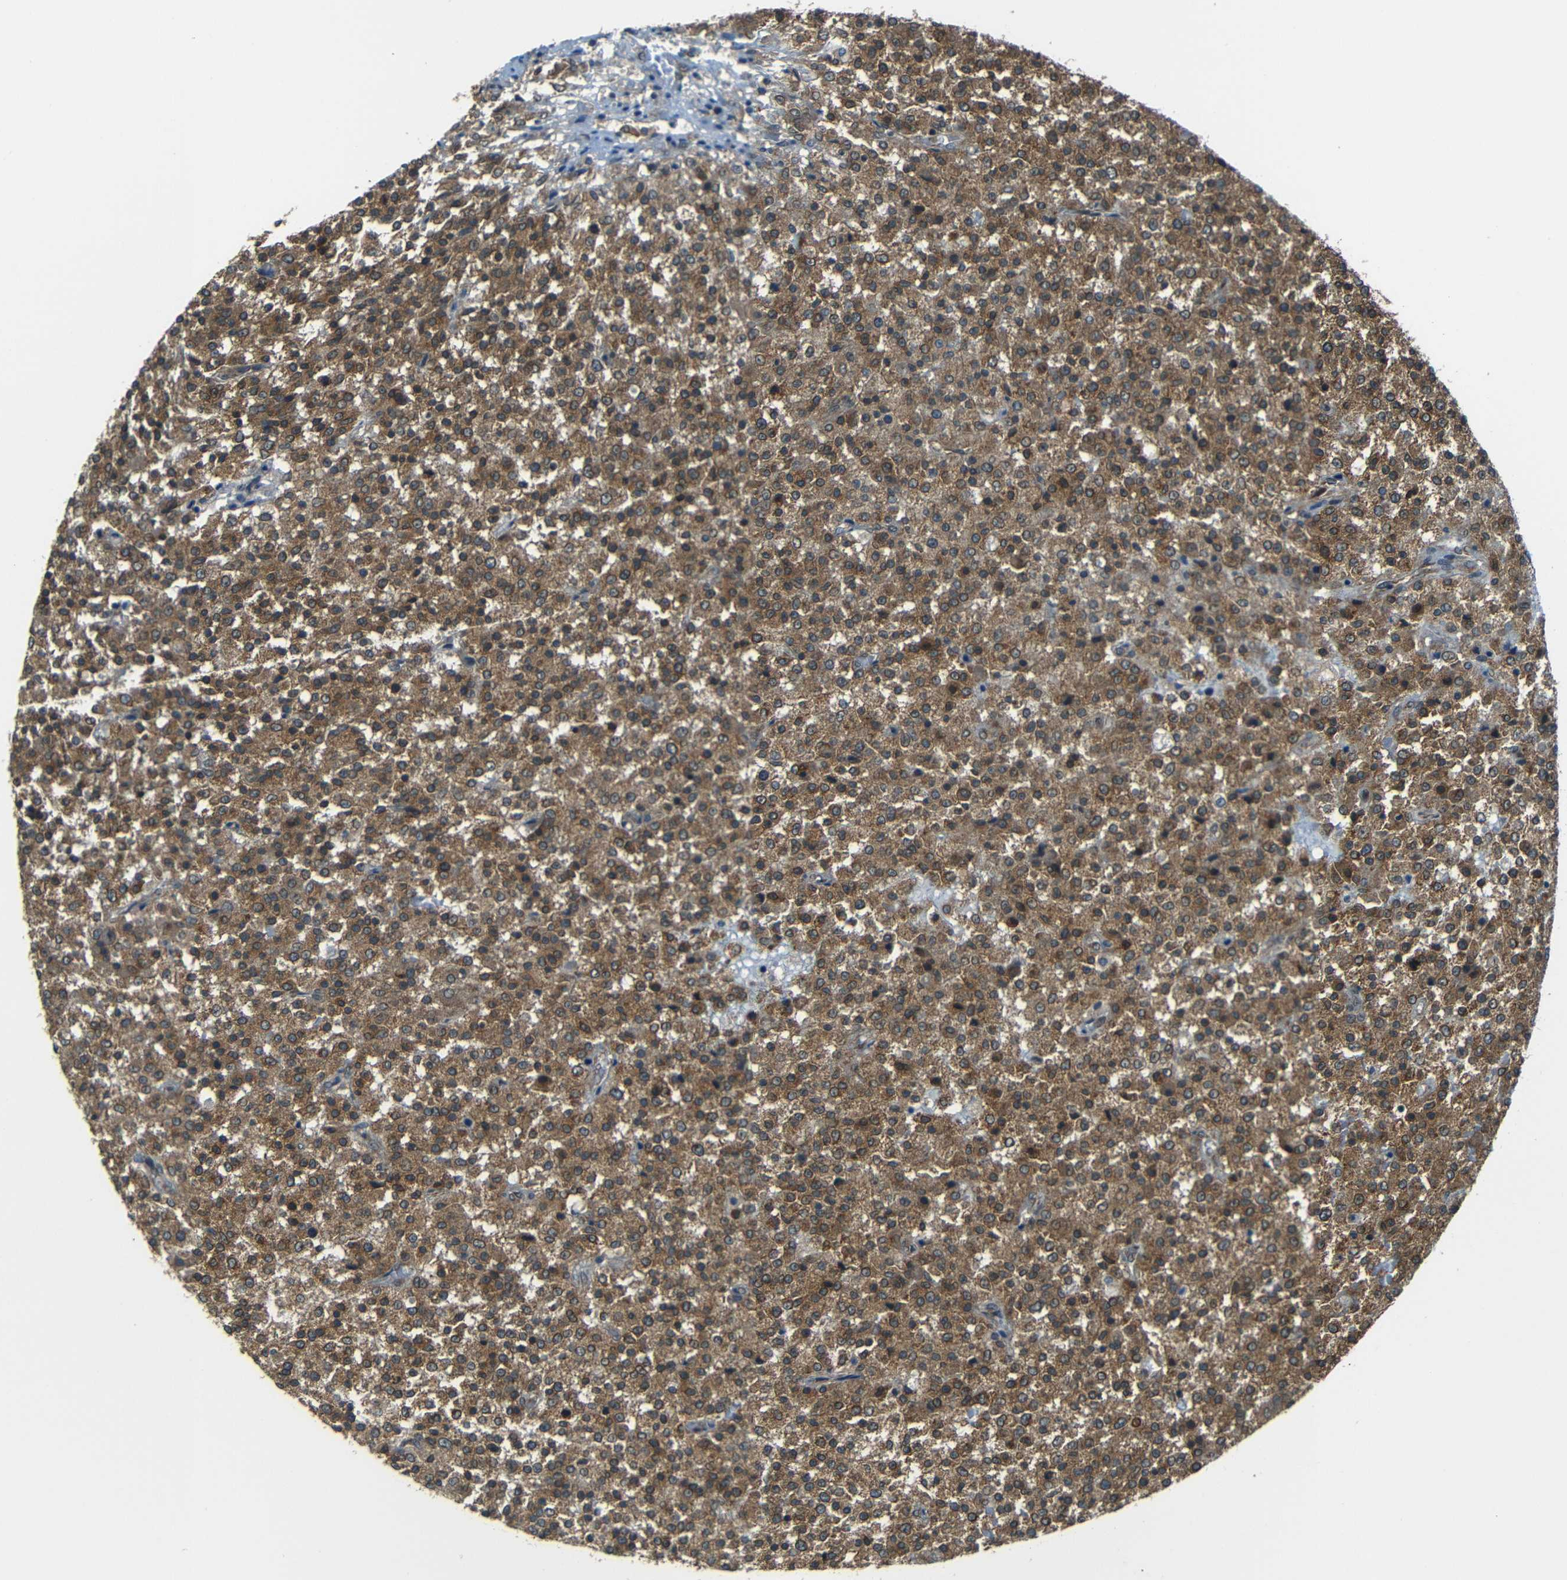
{"staining": {"intensity": "moderate", "quantity": ">75%", "location": "cytoplasmic/membranous"}, "tissue": "testis cancer", "cell_type": "Tumor cells", "image_type": "cancer", "snomed": [{"axis": "morphology", "description": "Seminoma, NOS"}, {"axis": "topography", "description": "Testis"}], "caption": "Human seminoma (testis) stained for a protein (brown) shows moderate cytoplasmic/membranous positive positivity in about >75% of tumor cells.", "gene": "VAPB", "patient": {"sex": "male", "age": 59}}